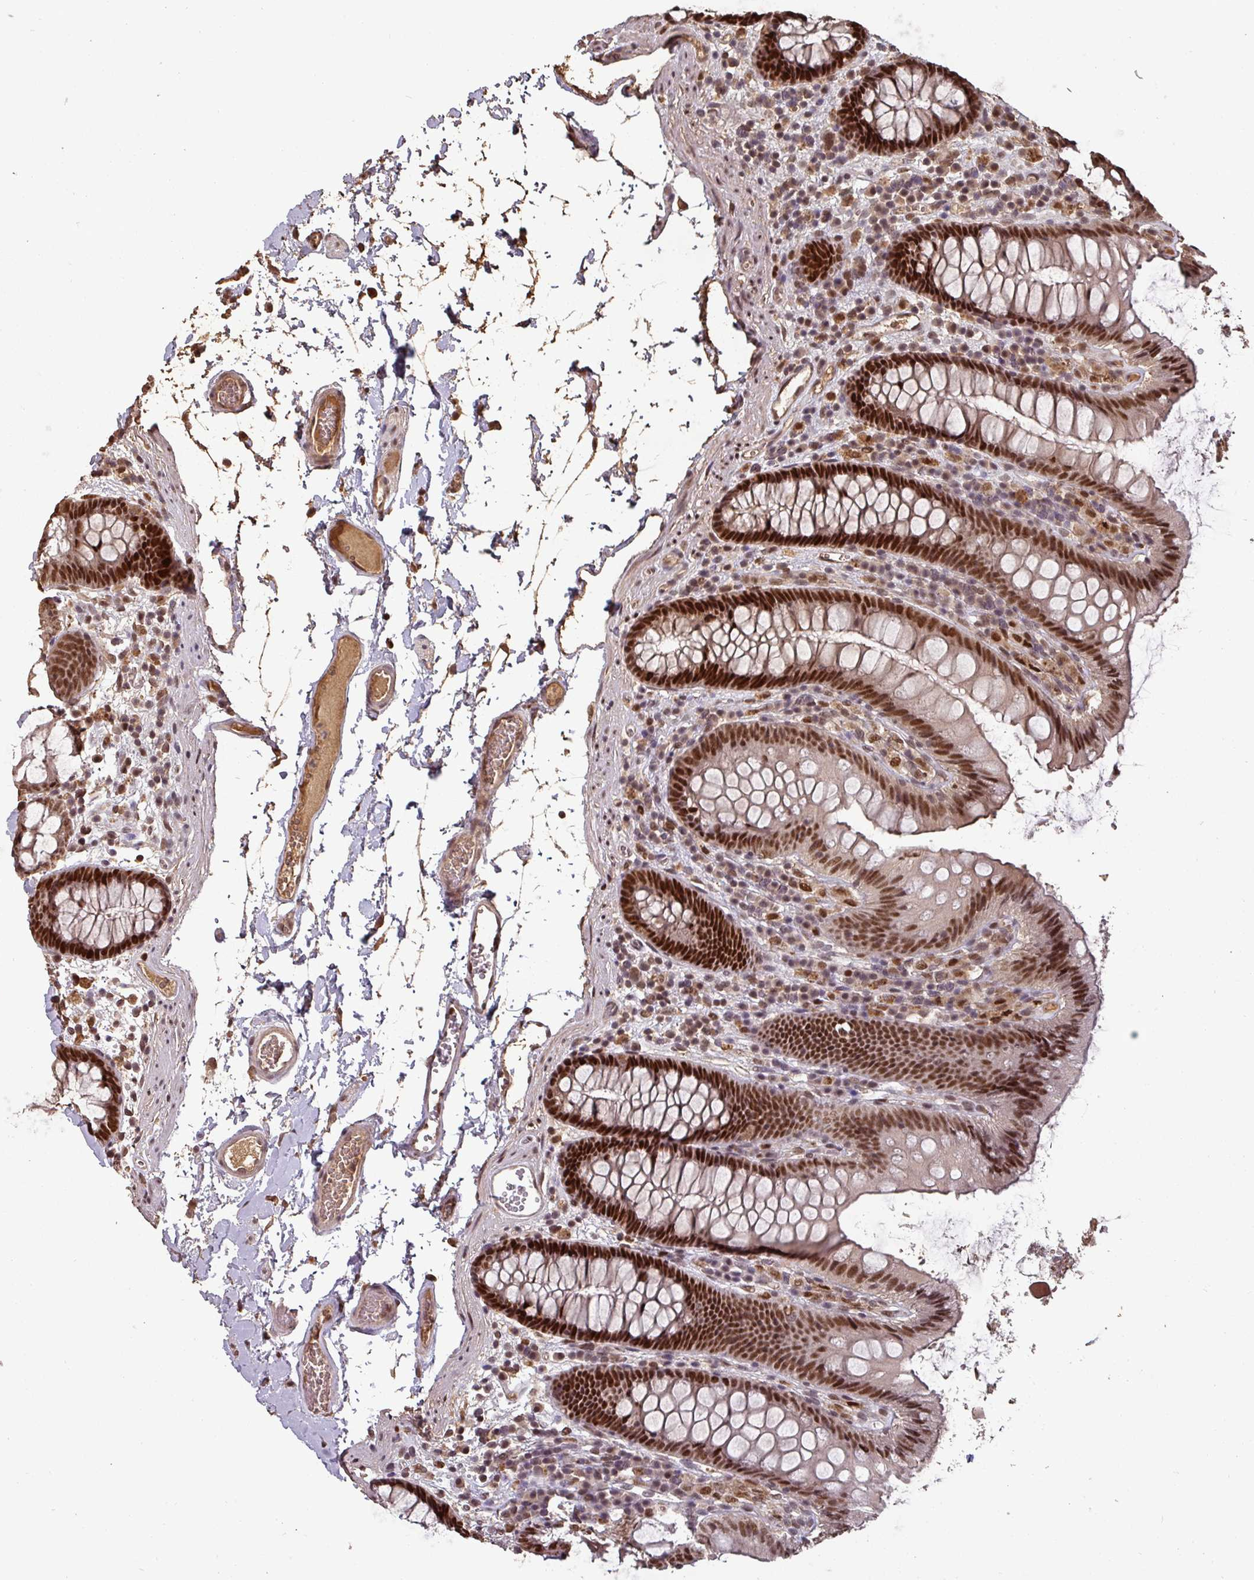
{"staining": {"intensity": "moderate", "quantity": ">75%", "location": "cytoplasmic/membranous,nuclear"}, "tissue": "colon", "cell_type": "Endothelial cells", "image_type": "normal", "snomed": [{"axis": "morphology", "description": "Normal tissue, NOS"}, {"axis": "topography", "description": "Colon"}], "caption": "Brown immunohistochemical staining in normal human colon reveals moderate cytoplasmic/membranous,nuclear expression in approximately >75% of endothelial cells. Immunohistochemistry (ihc) stains the protein in brown and the nuclei are stained blue.", "gene": "POLD1", "patient": {"sex": "male", "age": 84}}